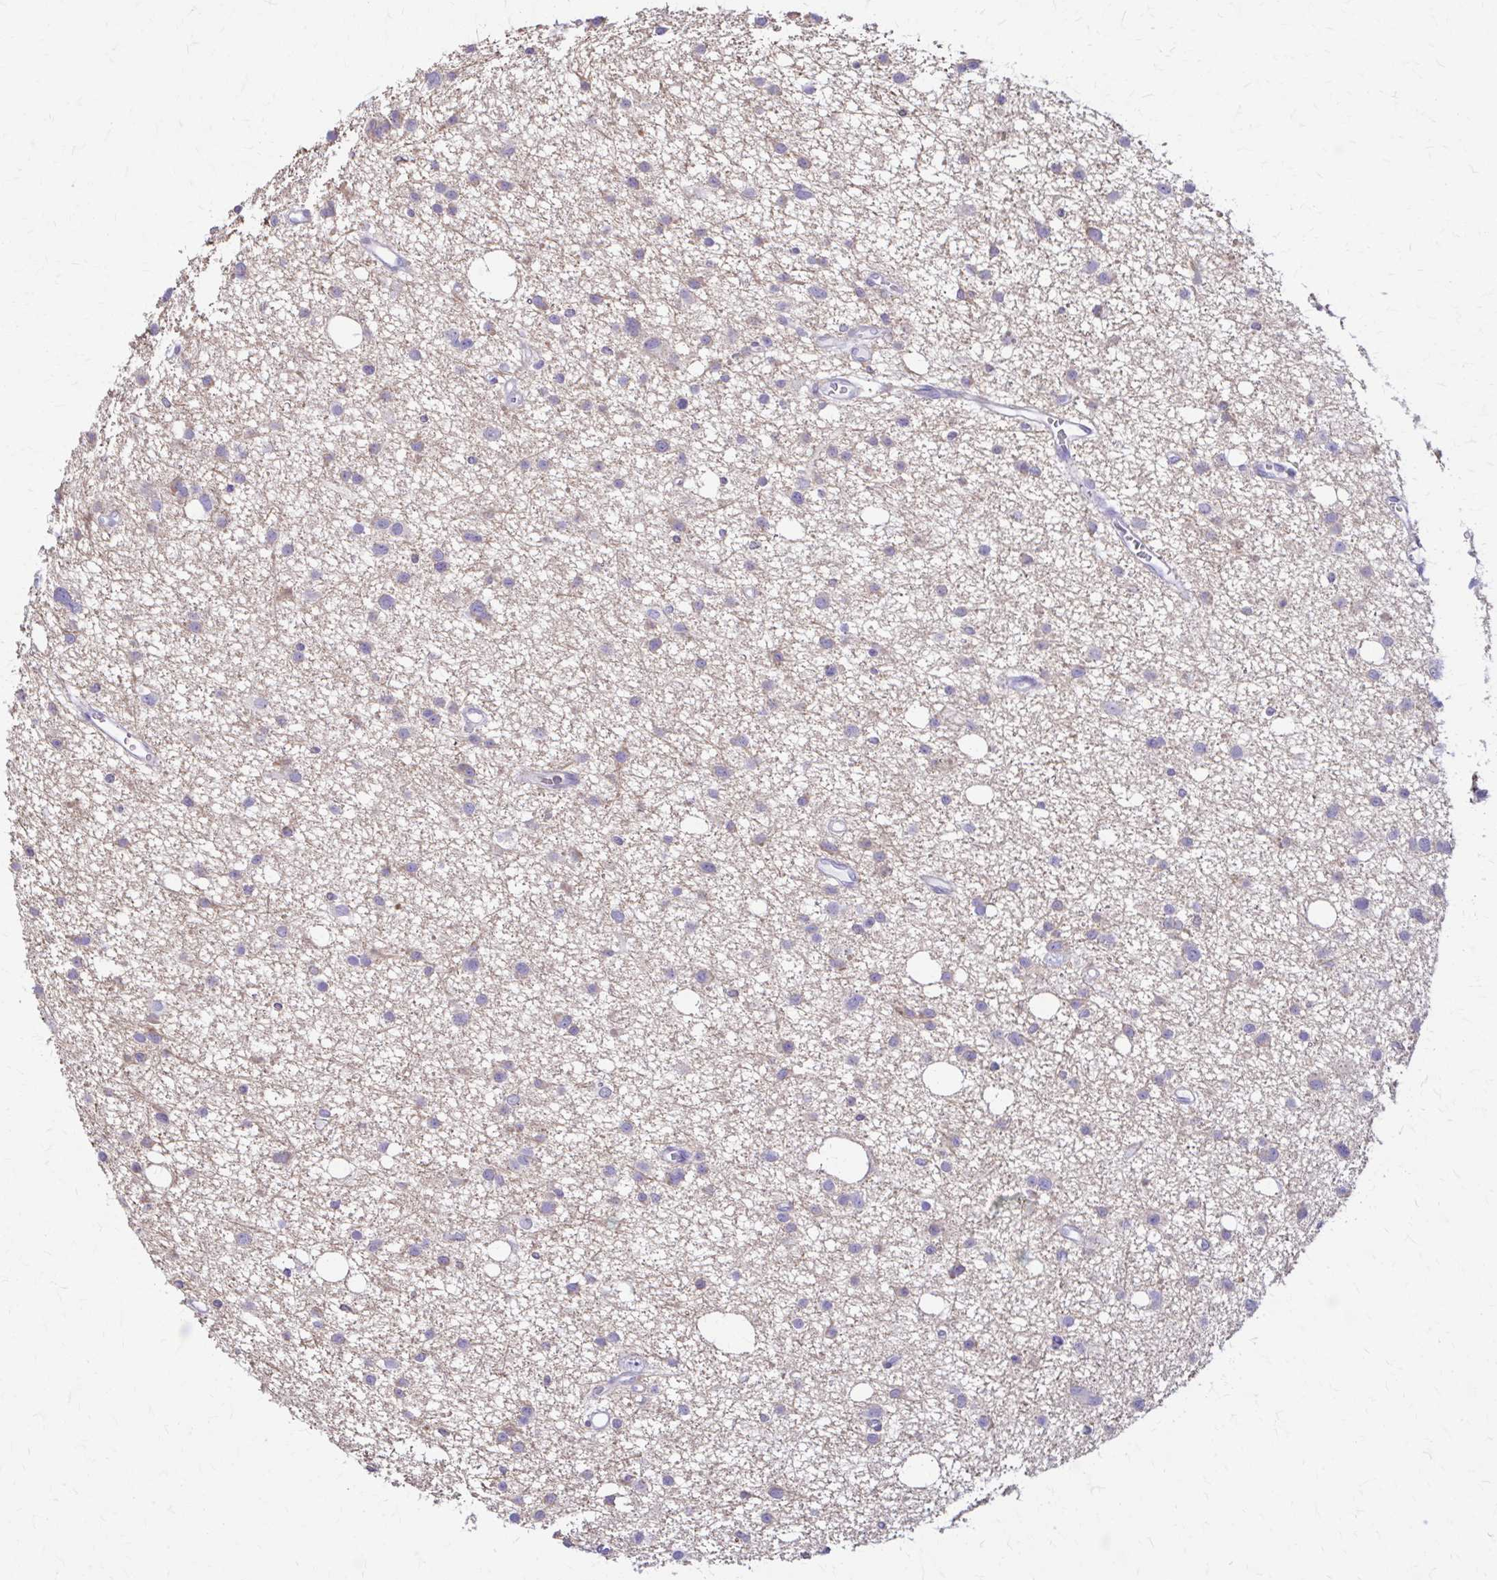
{"staining": {"intensity": "negative", "quantity": "none", "location": "none"}, "tissue": "glioma", "cell_type": "Tumor cells", "image_type": "cancer", "snomed": [{"axis": "morphology", "description": "Glioma, malignant, High grade"}, {"axis": "topography", "description": "Brain"}], "caption": "Malignant high-grade glioma was stained to show a protein in brown. There is no significant expression in tumor cells.", "gene": "PIK3AP1", "patient": {"sex": "male", "age": 23}}